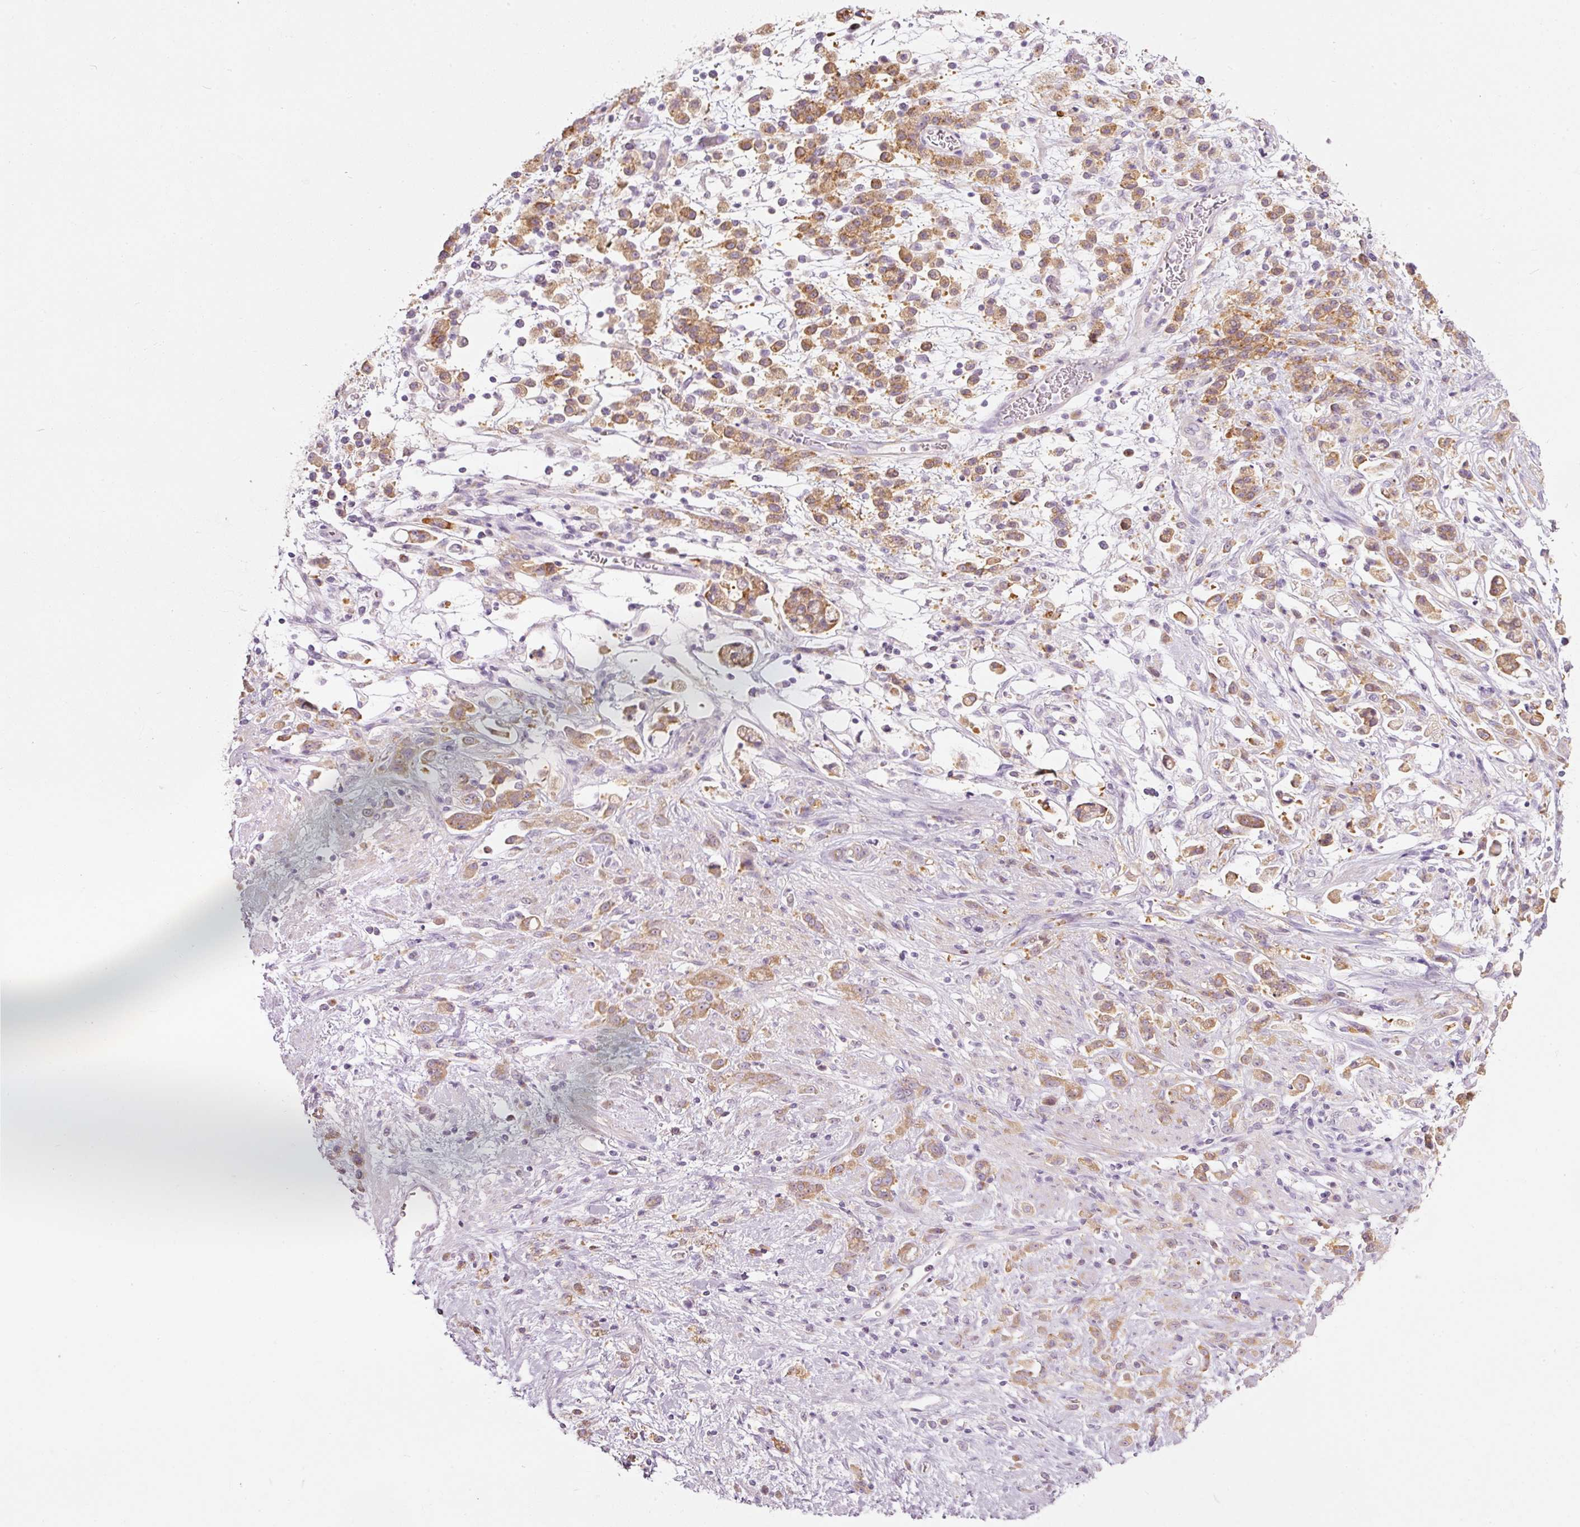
{"staining": {"intensity": "moderate", "quantity": ">75%", "location": "cytoplasmic/membranous"}, "tissue": "stomach cancer", "cell_type": "Tumor cells", "image_type": "cancer", "snomed": [{"axis": "morphology", "description": "Adenocarcinoma, NOS"}, {"axis": "topography", "description": "Stomach"}], "caption": "Immunohistochemical staining of human stomach adenocarcinoma reveals medium levels of moderate cytoplasmic/membranous protein positivity in about >75% of tumor cells.", "gene": "PDXDC1", "patient": {"sex": "female", "age": 60}}